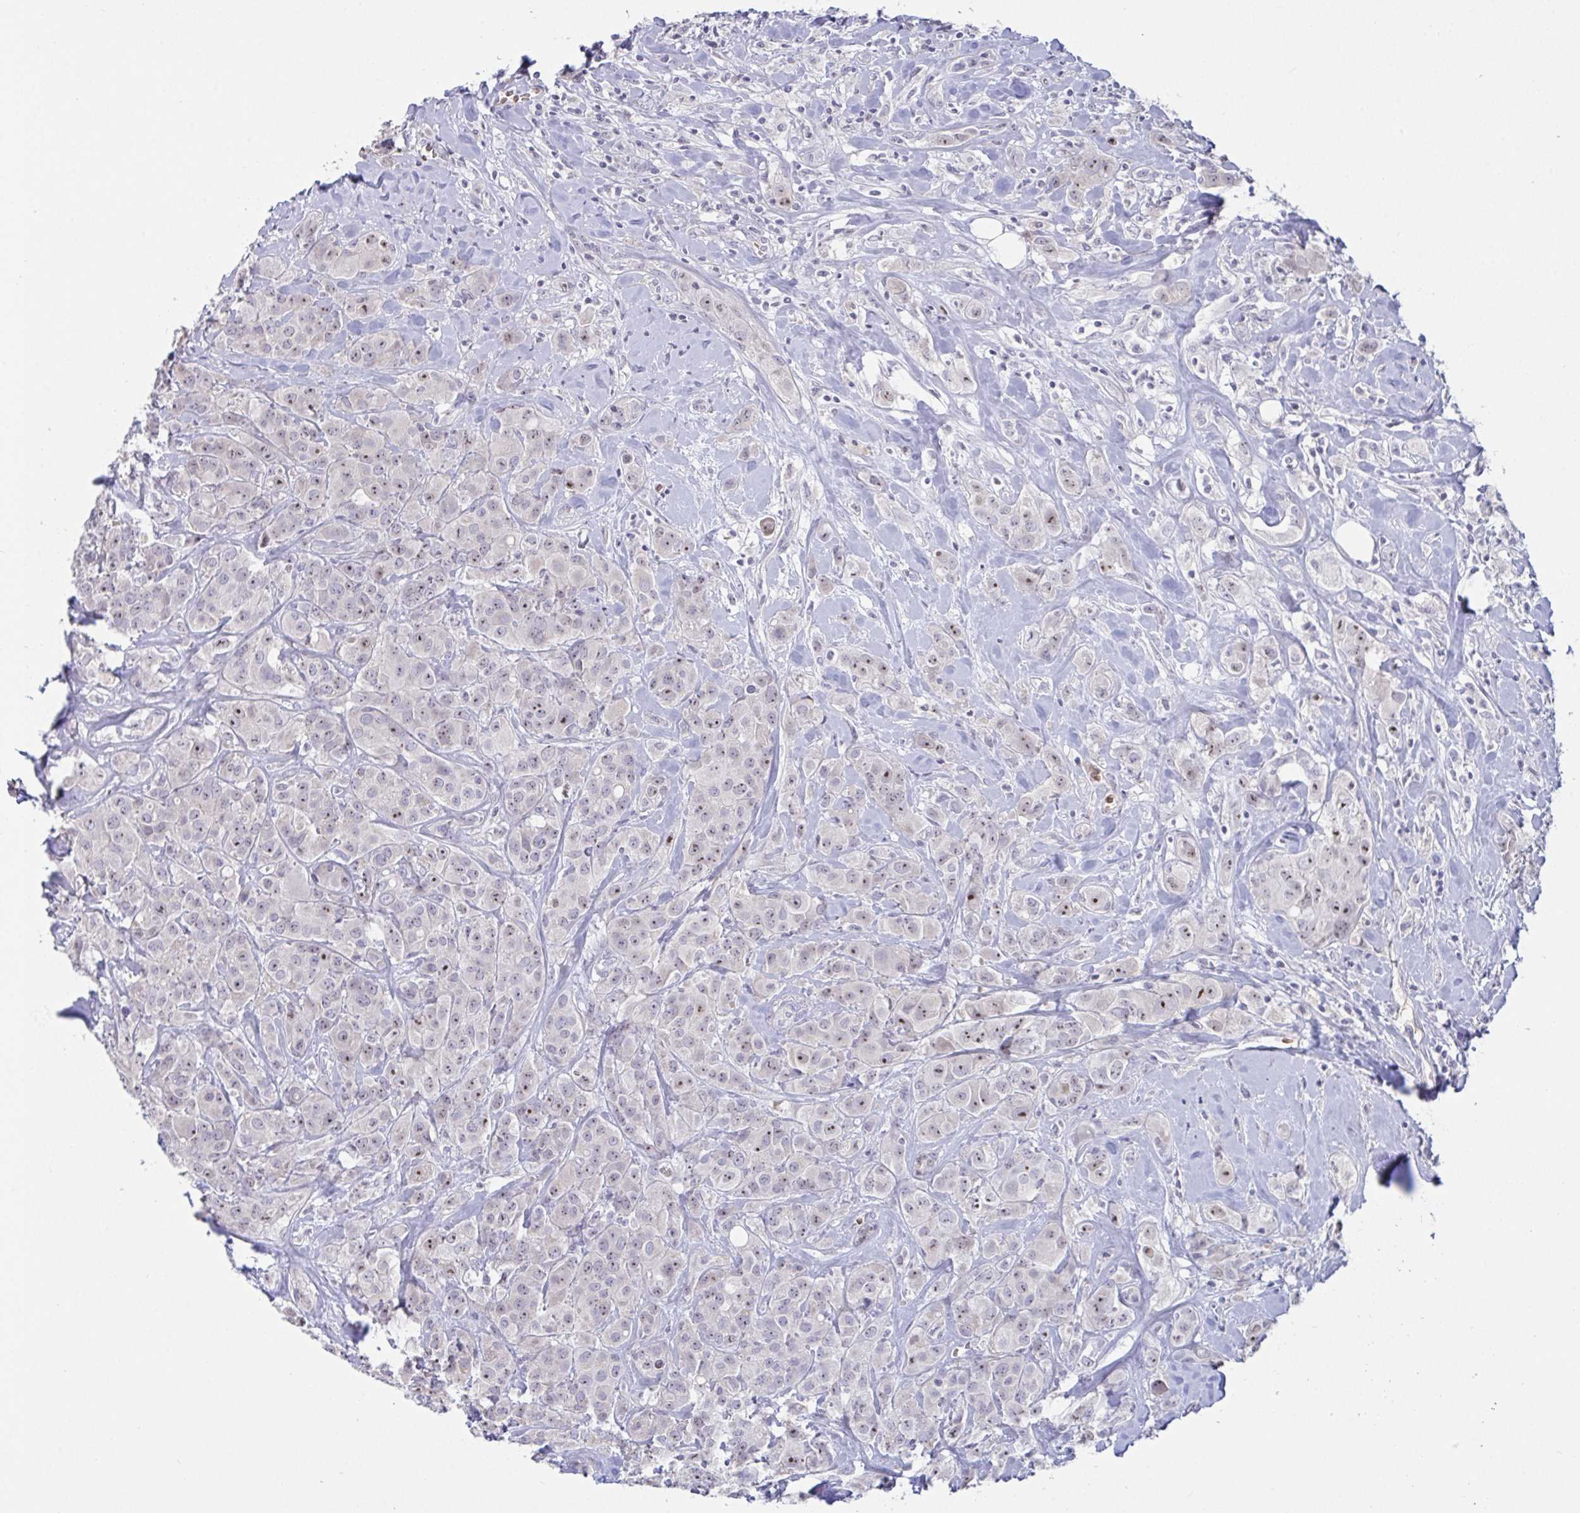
{"staining": {"intensity": "weak", "quantity": ">75%", "location": "nuclear"}, "tissue": "breast cancer", "cell_type": "Tumor cells", "image_type": "cancer", "snomed": [{"axis": "morphology", "description": "Normal tissue, NOS"}, {"axis": "morphology", "description": "Duct carcinoma"}, {"axis": "topography", "description": "Breast"}], "caption": "High-power microscopy captured an immunohistochemistry (IHC) photomicrograph of breast cancer, revealing weak nuclear staining in about >75% of tumor cells. The staining was performed using DAB to visualize the protein expression in brown, while the nuclei were stained in blue with hematoxylin (Magnification: 20x).", "gene": "MYC", "patient": {"sex": "female", "age": 43}}